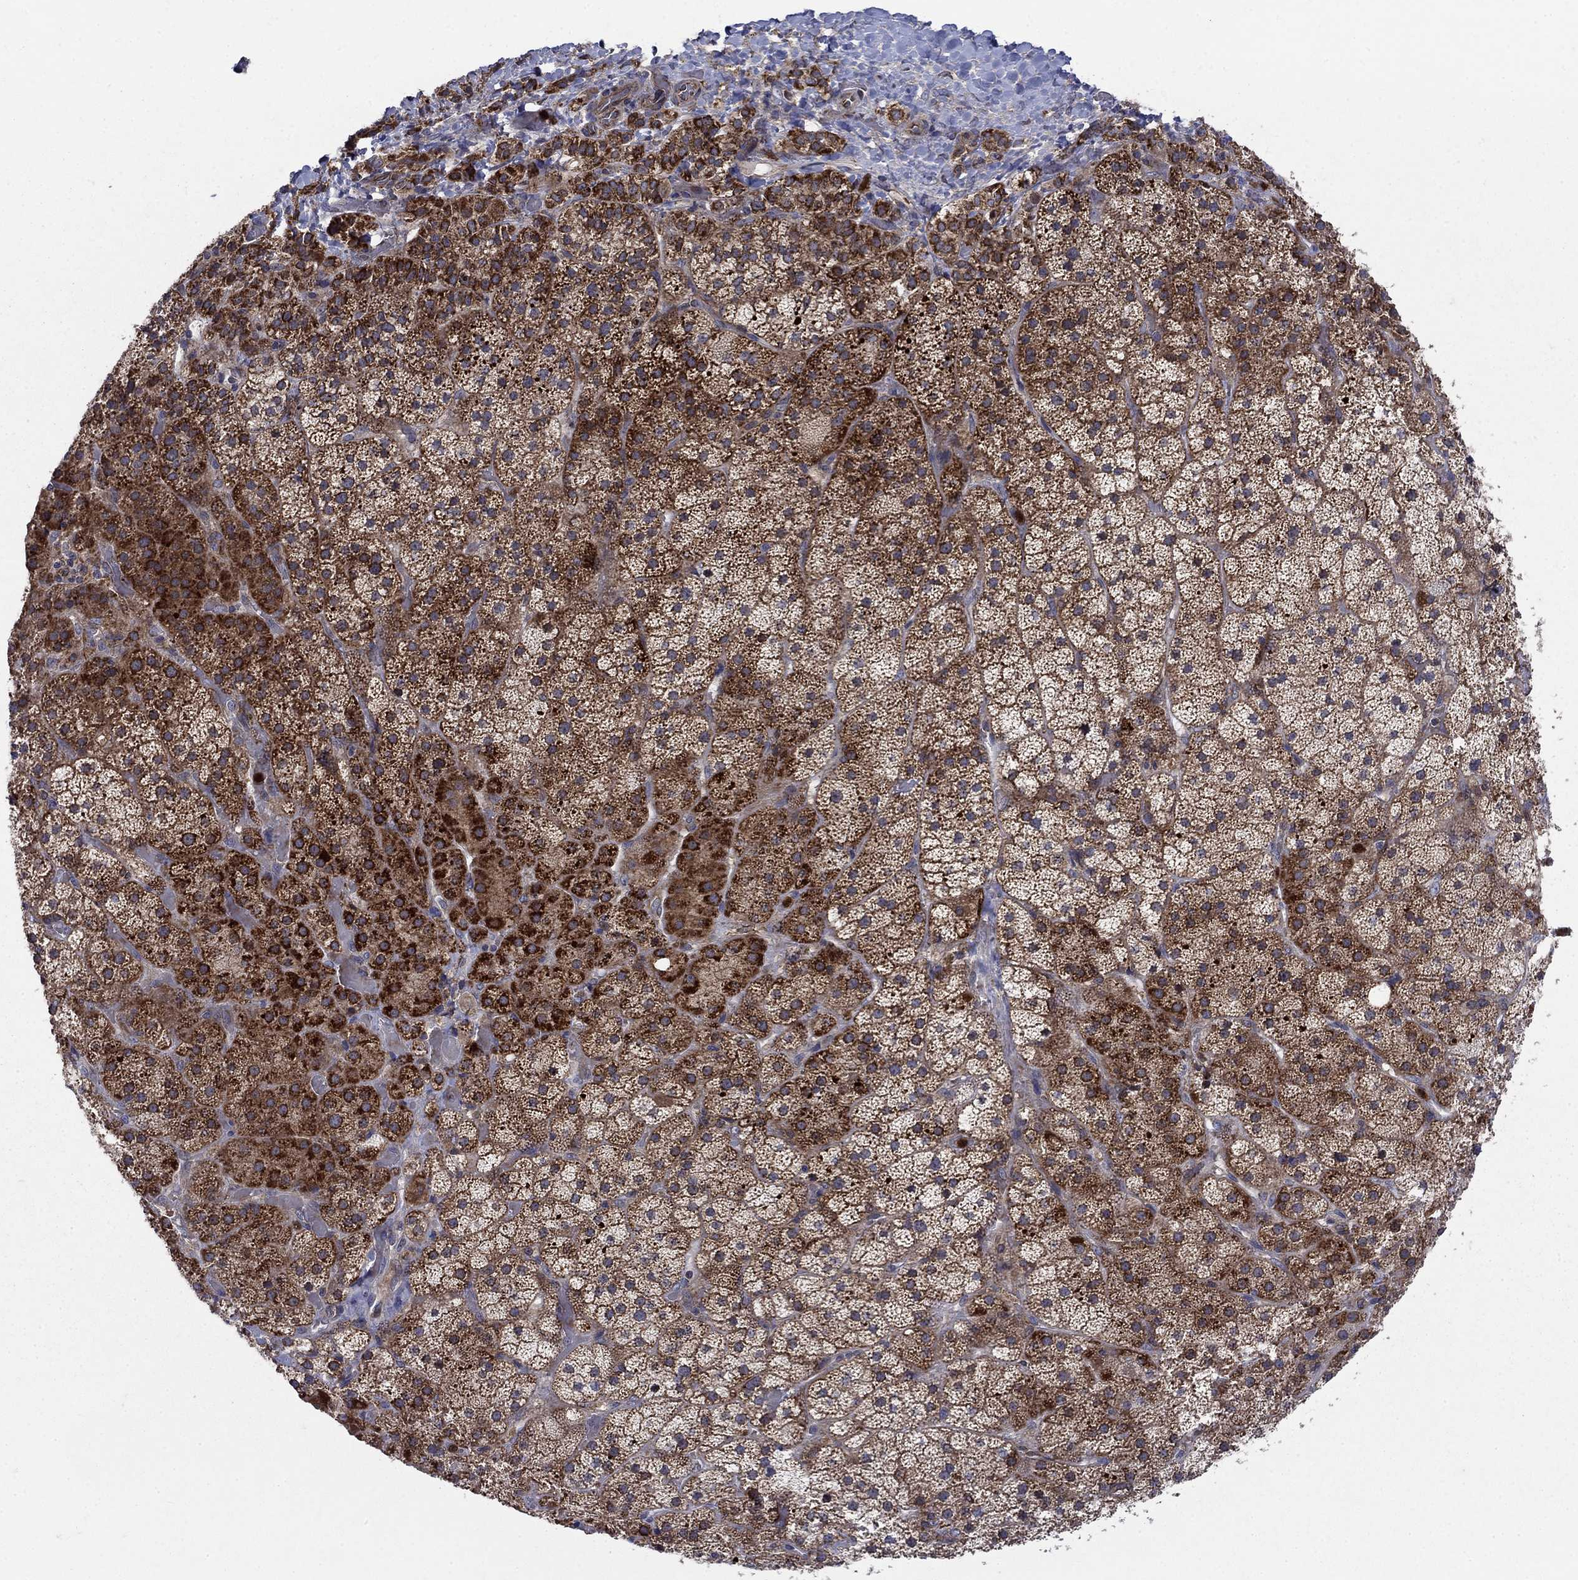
{"staining": {"intensity": "strong", "quantity": "25%-75%", "location": "cytoplasmic/membranous"}, "tissue": "adrenal gland", "cell_type": "Glandular cells", "image_type": "normal", "snomed": [{"axis": "morphology", "description": "Normal tissue, NOS"}, {"axis": "topography", "description": "Adrenal gland"}], "caption": "A brown stain highlights strong cytoplasmic/membranous staining of a protein in glandular cells of normal human adrenal gland. (Brightfield microscopy of DAB IHC at high magnification).", "gene": "RNF19B", "patient": {"sex": "male", "age": 57}}